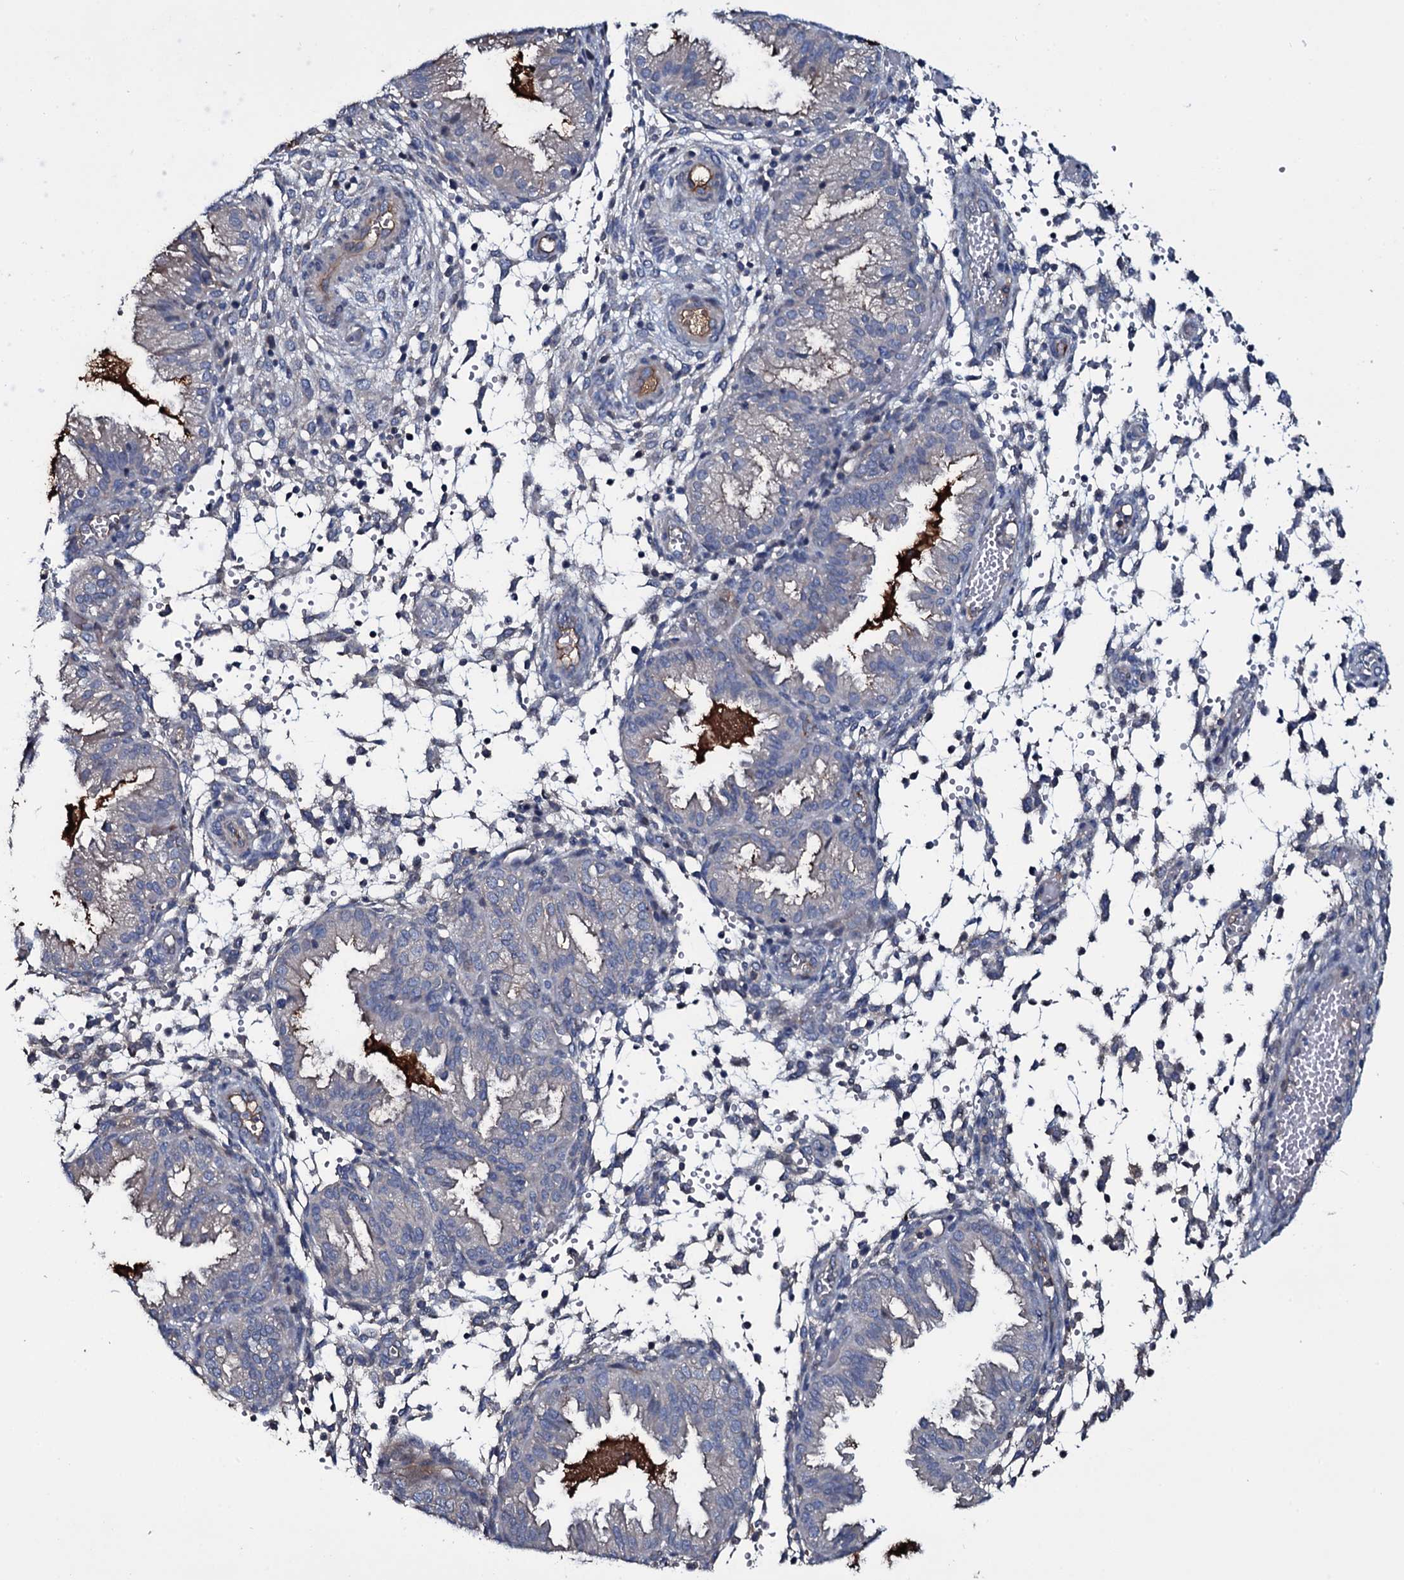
{"staining": {"intensity": "negative", "quantity": "none", "location": "none"}, "tissue": "endometrium", "cell_type": "Cells in endometrial stroma", "image_type": "normal", "snomed": [{"axis": "morphology", "description": "Normal tissue, NOS"}, {"axis": "topography", "description": "Endometrium"}], "caption": "This micrograph is of normal endometrium stained with immunohistochemistry to label a protein in brown with the nuclei are counter-stained blue. There is no positivity in cells in endometrial stroma. (Immunohistochemistry (ihc), brightfield microscopy, high magnification).", "gene": "LYG2", "patient": {"sex": "female", "age": 33}}